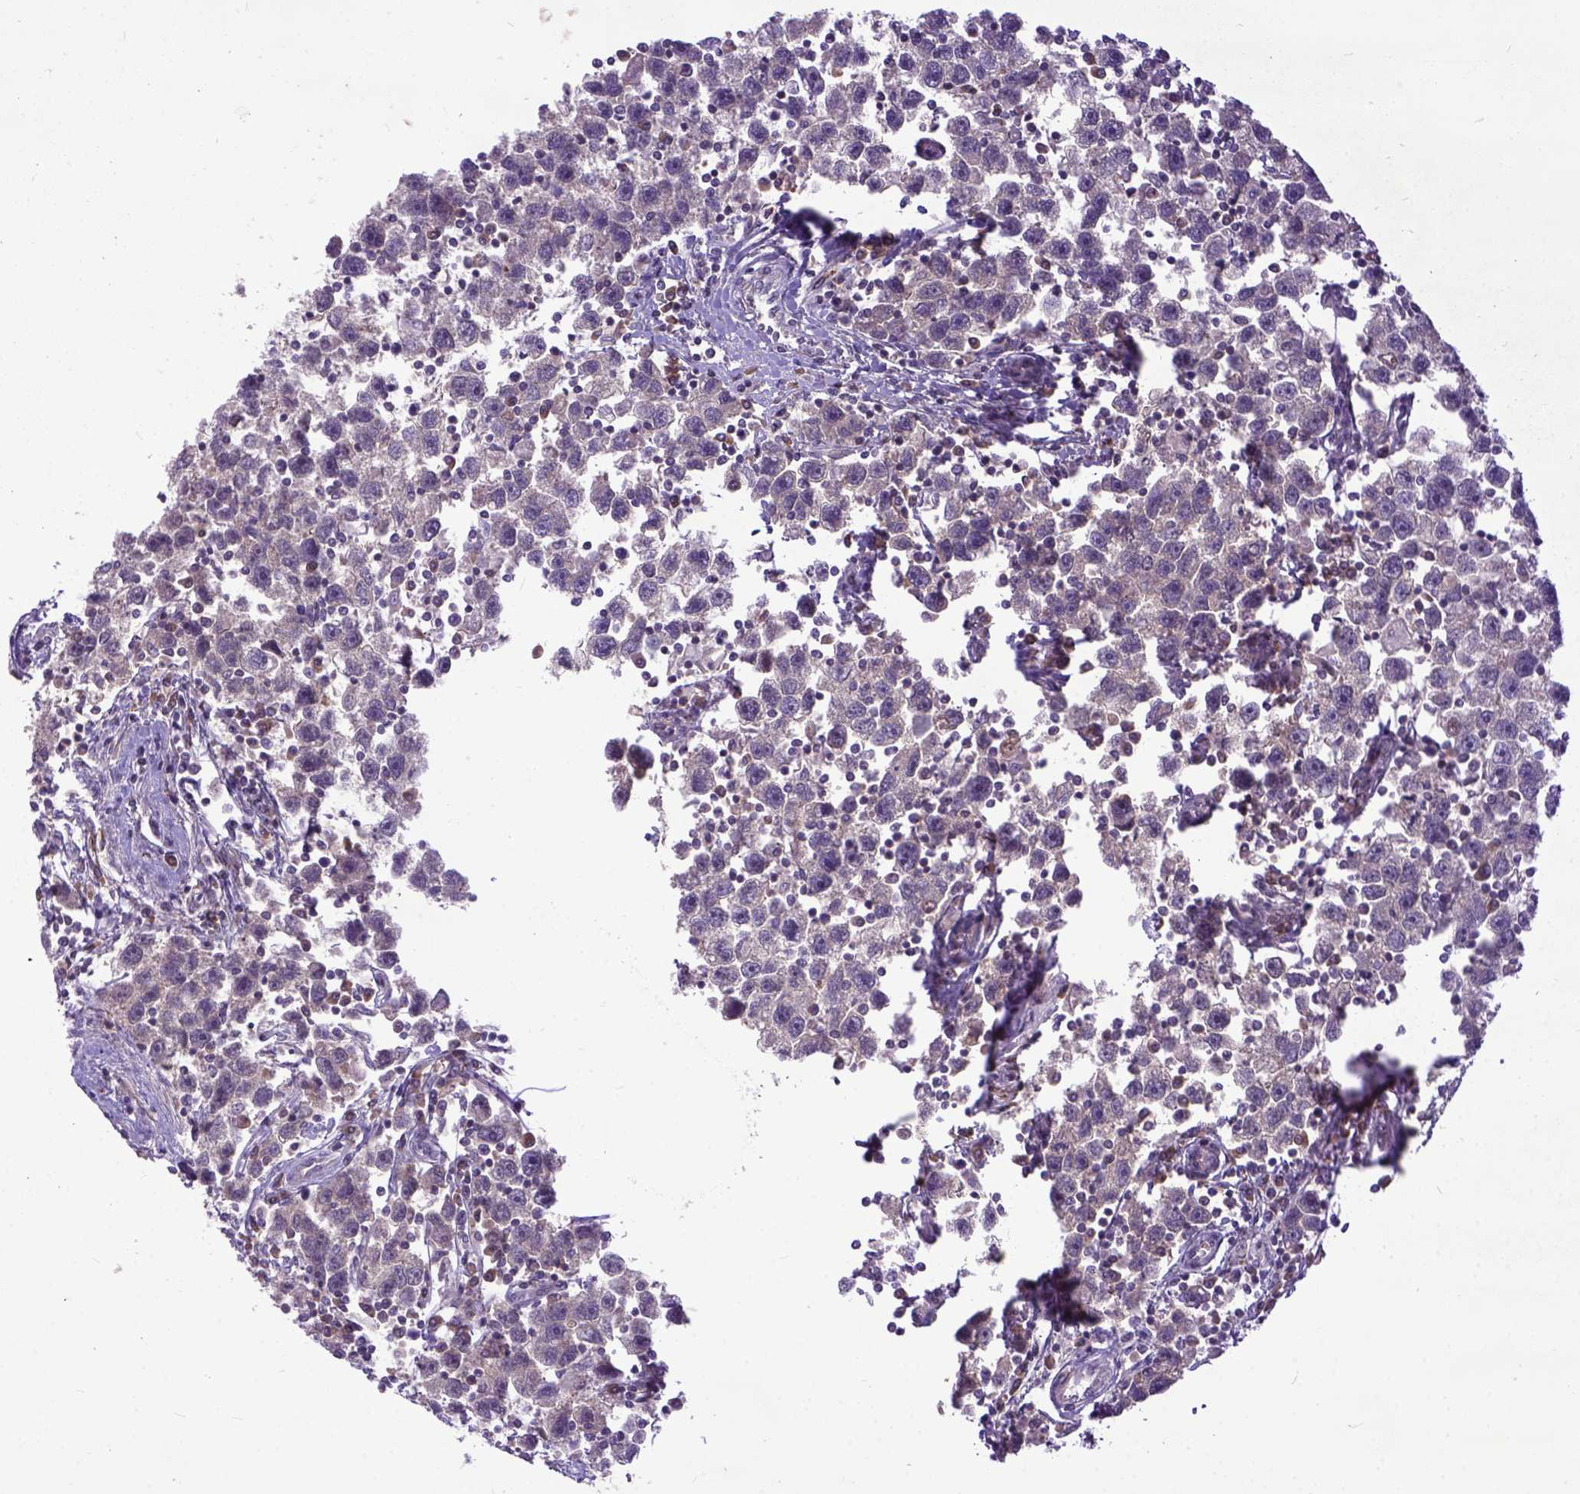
{"staining": {"intensity": "negative", "quantity": "none", "location": "none"}, "tissue": "testis cancer", "cell_type": "Tumor cells", "image_type": "cancer", "snomed": [{"axis": "morphology", "description": "Seminoma, NOS"}, {"axis": "topography", "description": "Testis"}], "caption": "This micrograph is of seminoma (testis) stained with immunohistochemistry to label a protein in brown with the nuclei are counter-stained blue. There is no staining in tumor cells.", "gene": "CPNE1", "patient": {"sex": "male", "age": 30}}